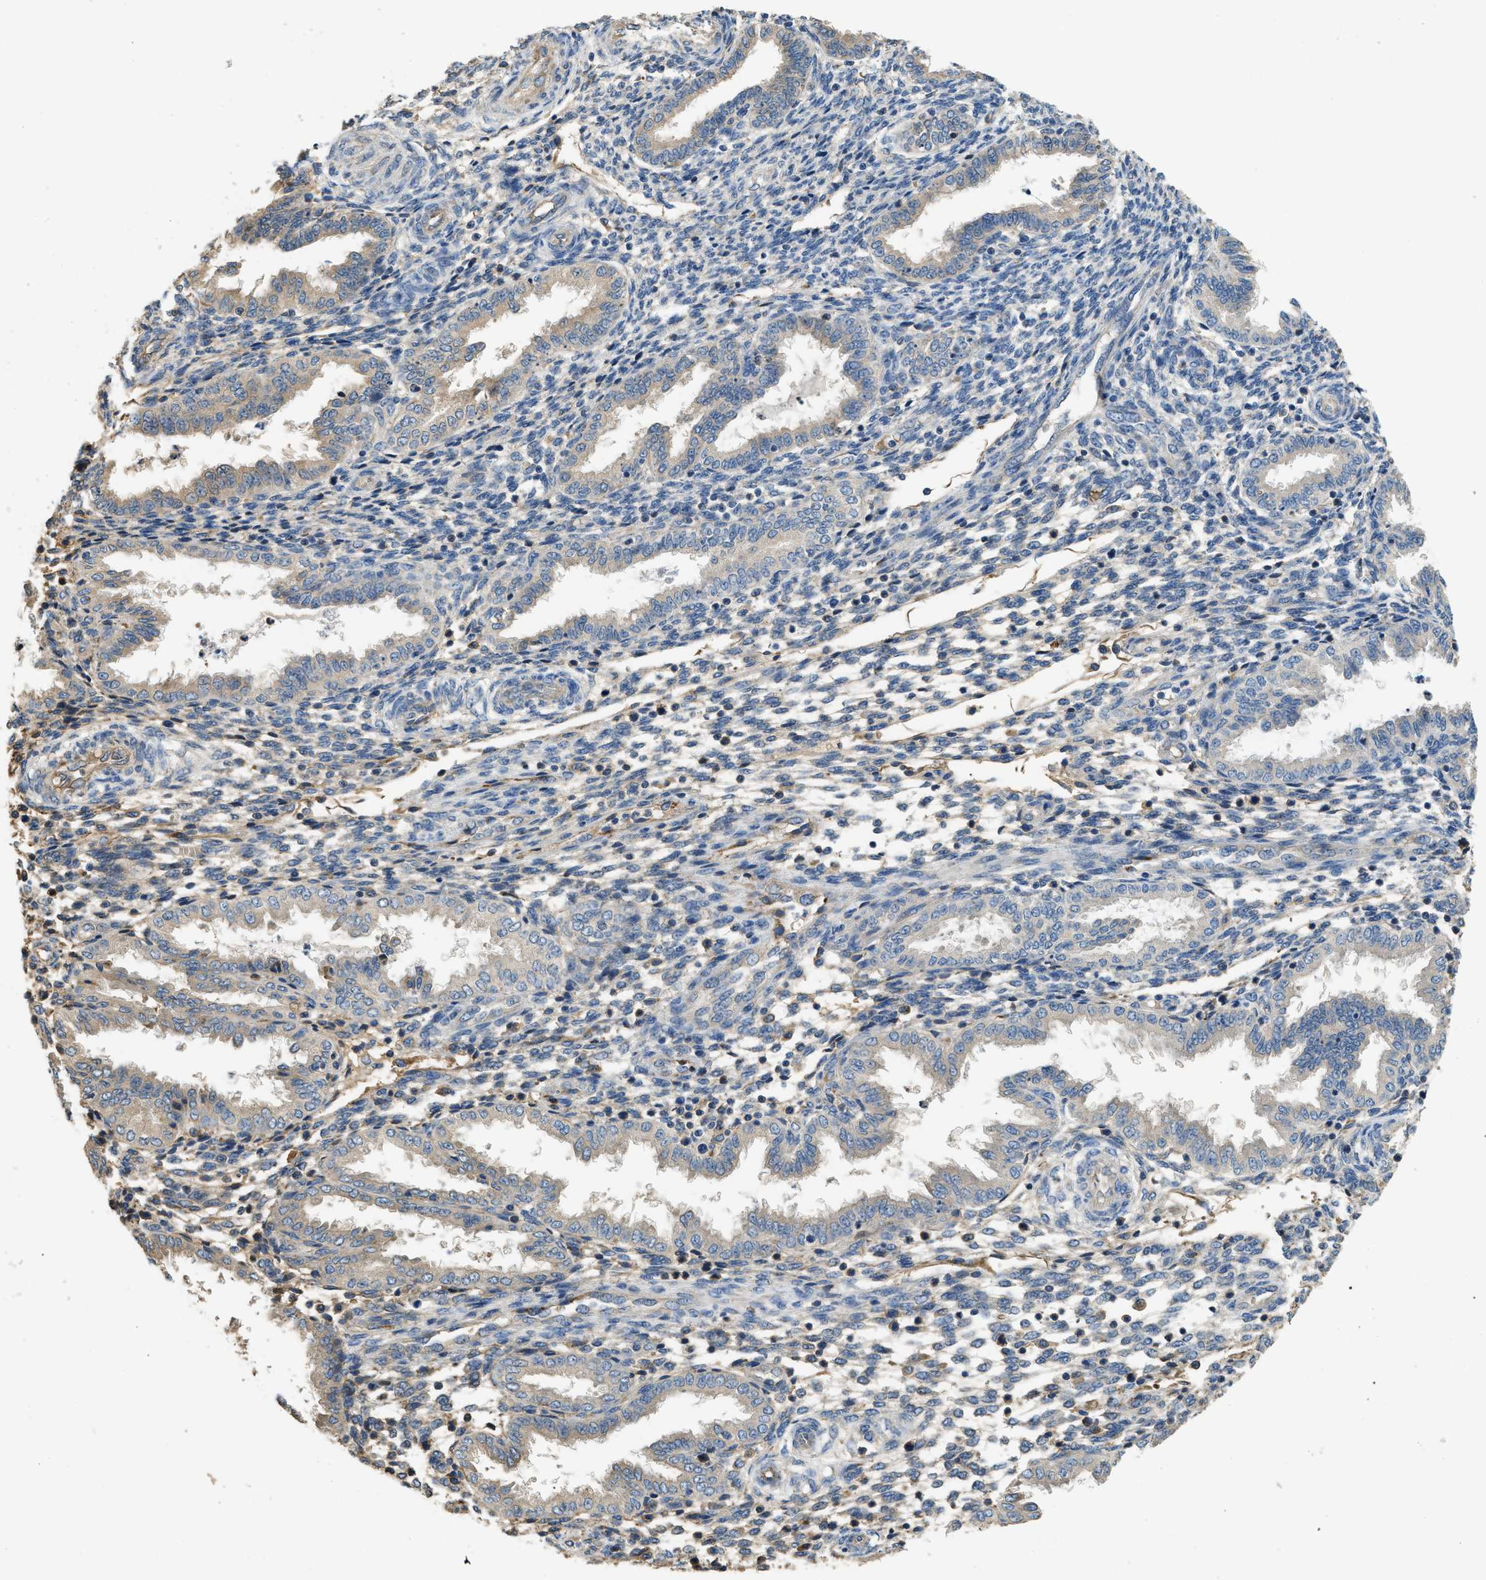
{"staining": {"intensity": "weak", "quantity": "25%-75%", "location": "cytoplasmic/membranous"}, "tissue": "endometrium", "cell_type": "Cells in endometrial stroma", "image_type": "normal", "snomed": [{"axis": "morphology", "description": "Normal tissue, NOS"}, {"axis": "topography", "description": "Endometrium"}], "caption": "Brown immunohistochemical staining in benign endometrium reveals weak cytoplasmic/membranous staining in approximately 25%-75% of cells in endometrial stroma.", "gene": "RIPK2", "patient": {"sex": "female", "age": 33}}